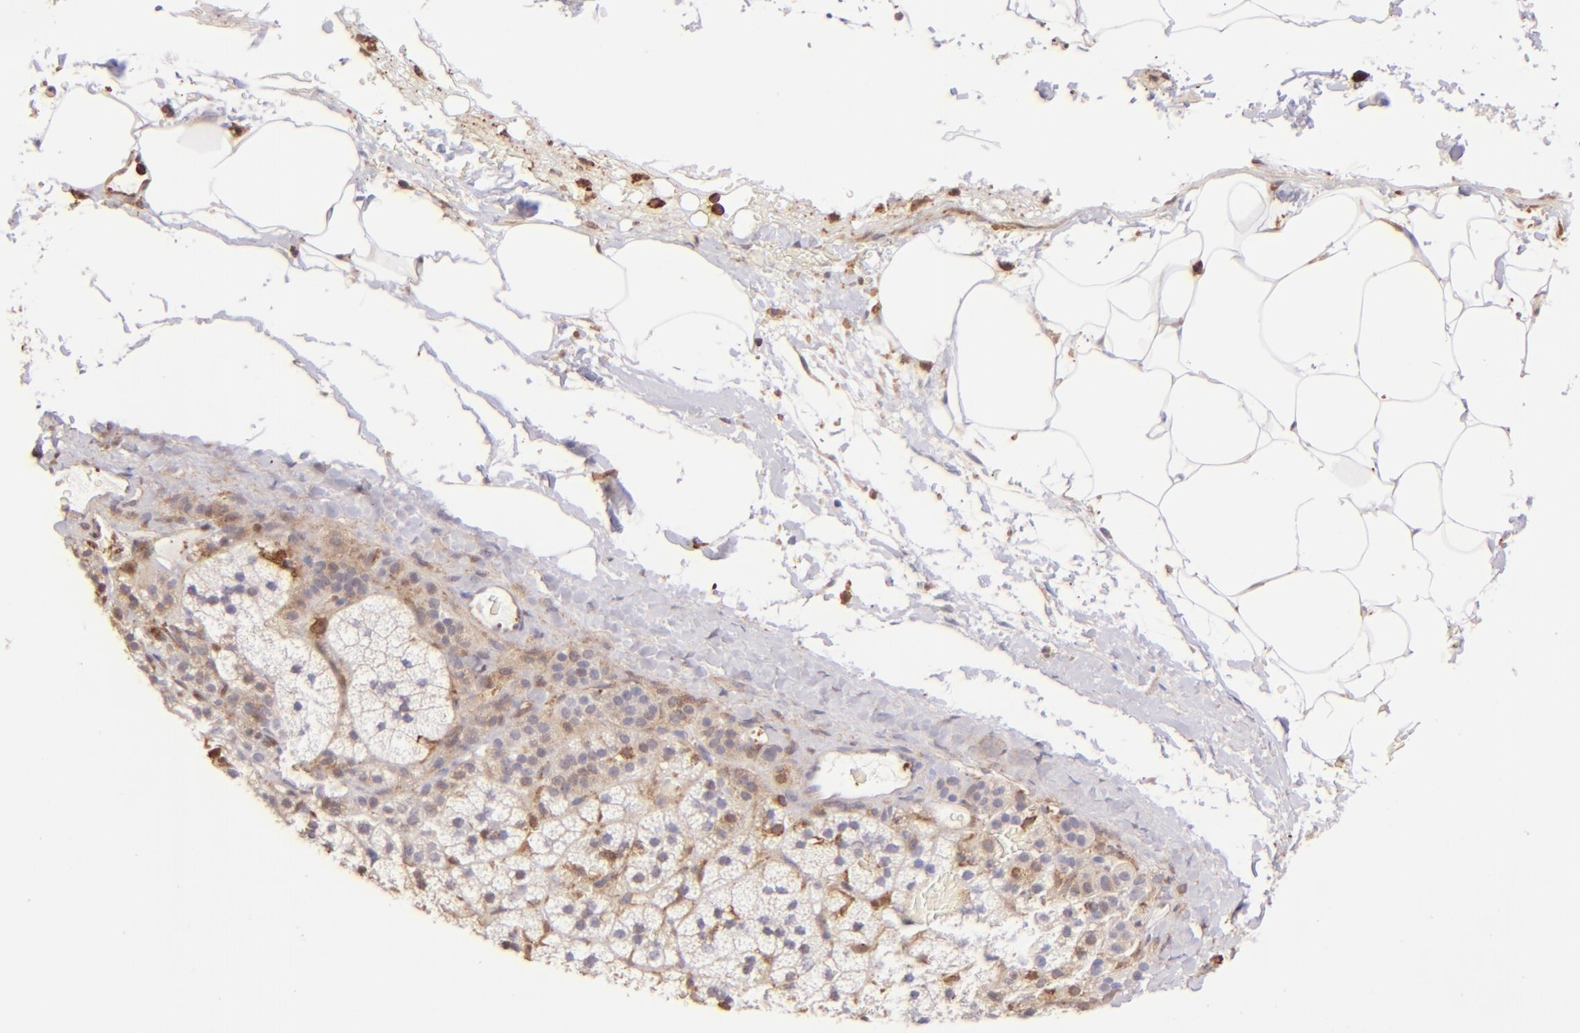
{"staining": {"intensity": "moderate", "quantity": "<25%", "location": "cytoplasmic/membranous"}, "tissue": "adrenal gland", "cell_type": "Glandular cells", "image_type": "normal", "snomed": [{"axis": "morphology", "description": "Normal tissue, NOS"}, {"axis": "topography", "description": "Adrenal gland"}], "caption": "A high-resolution micrograph shows immunohistochemistry staining of benign adrenal gland, which displays moderate cytoplasmic/membranous positivity in approximately <25% of glandular cells.", "gene": "BTK", "patient": {"sex": "male", "age": 35}}